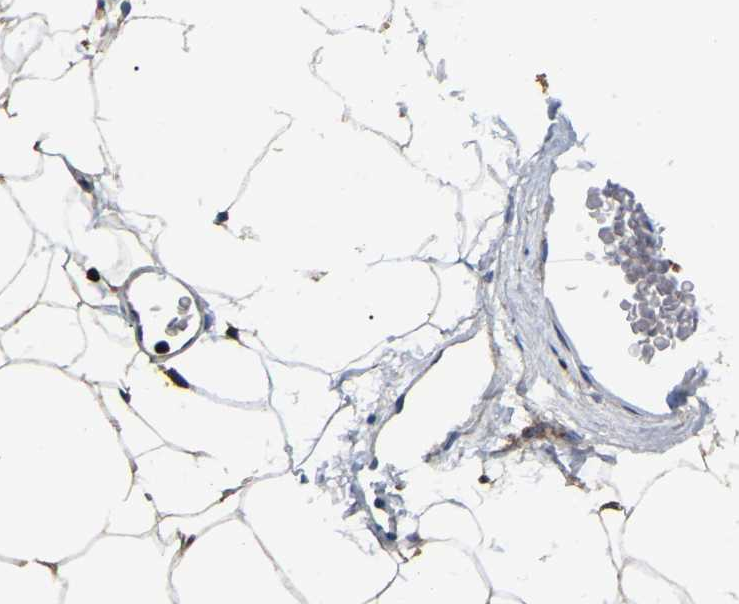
{"staining": {"intensity": "moderate", "quantity": ">75%", "location": "cytoplasmic/membranous"}, "tissue": "adipose tissue", "cell_type": "Adipocytes", "image_type": "normal", "snomed": [{"axis": "morphology", "description": "Normal tissue, NOS"}, {"axis": "topography", "description": "Breast"}, {"axis": "topography", "description": "Soft tissue"}], "caption": "High-magnification brightfield microscopy of unremarkable adipose tissue stained with DAB (brown) and counterstained with hematoxylin (blue). adipocytes exhibit moderate cytoplasmic/membranous positivity is present in about>75% of cells. The protein is shown in brown color, while the nuclei are stained blue.", "gene": "SMPD2", "patient": {"sex": "female", "age": 75}}